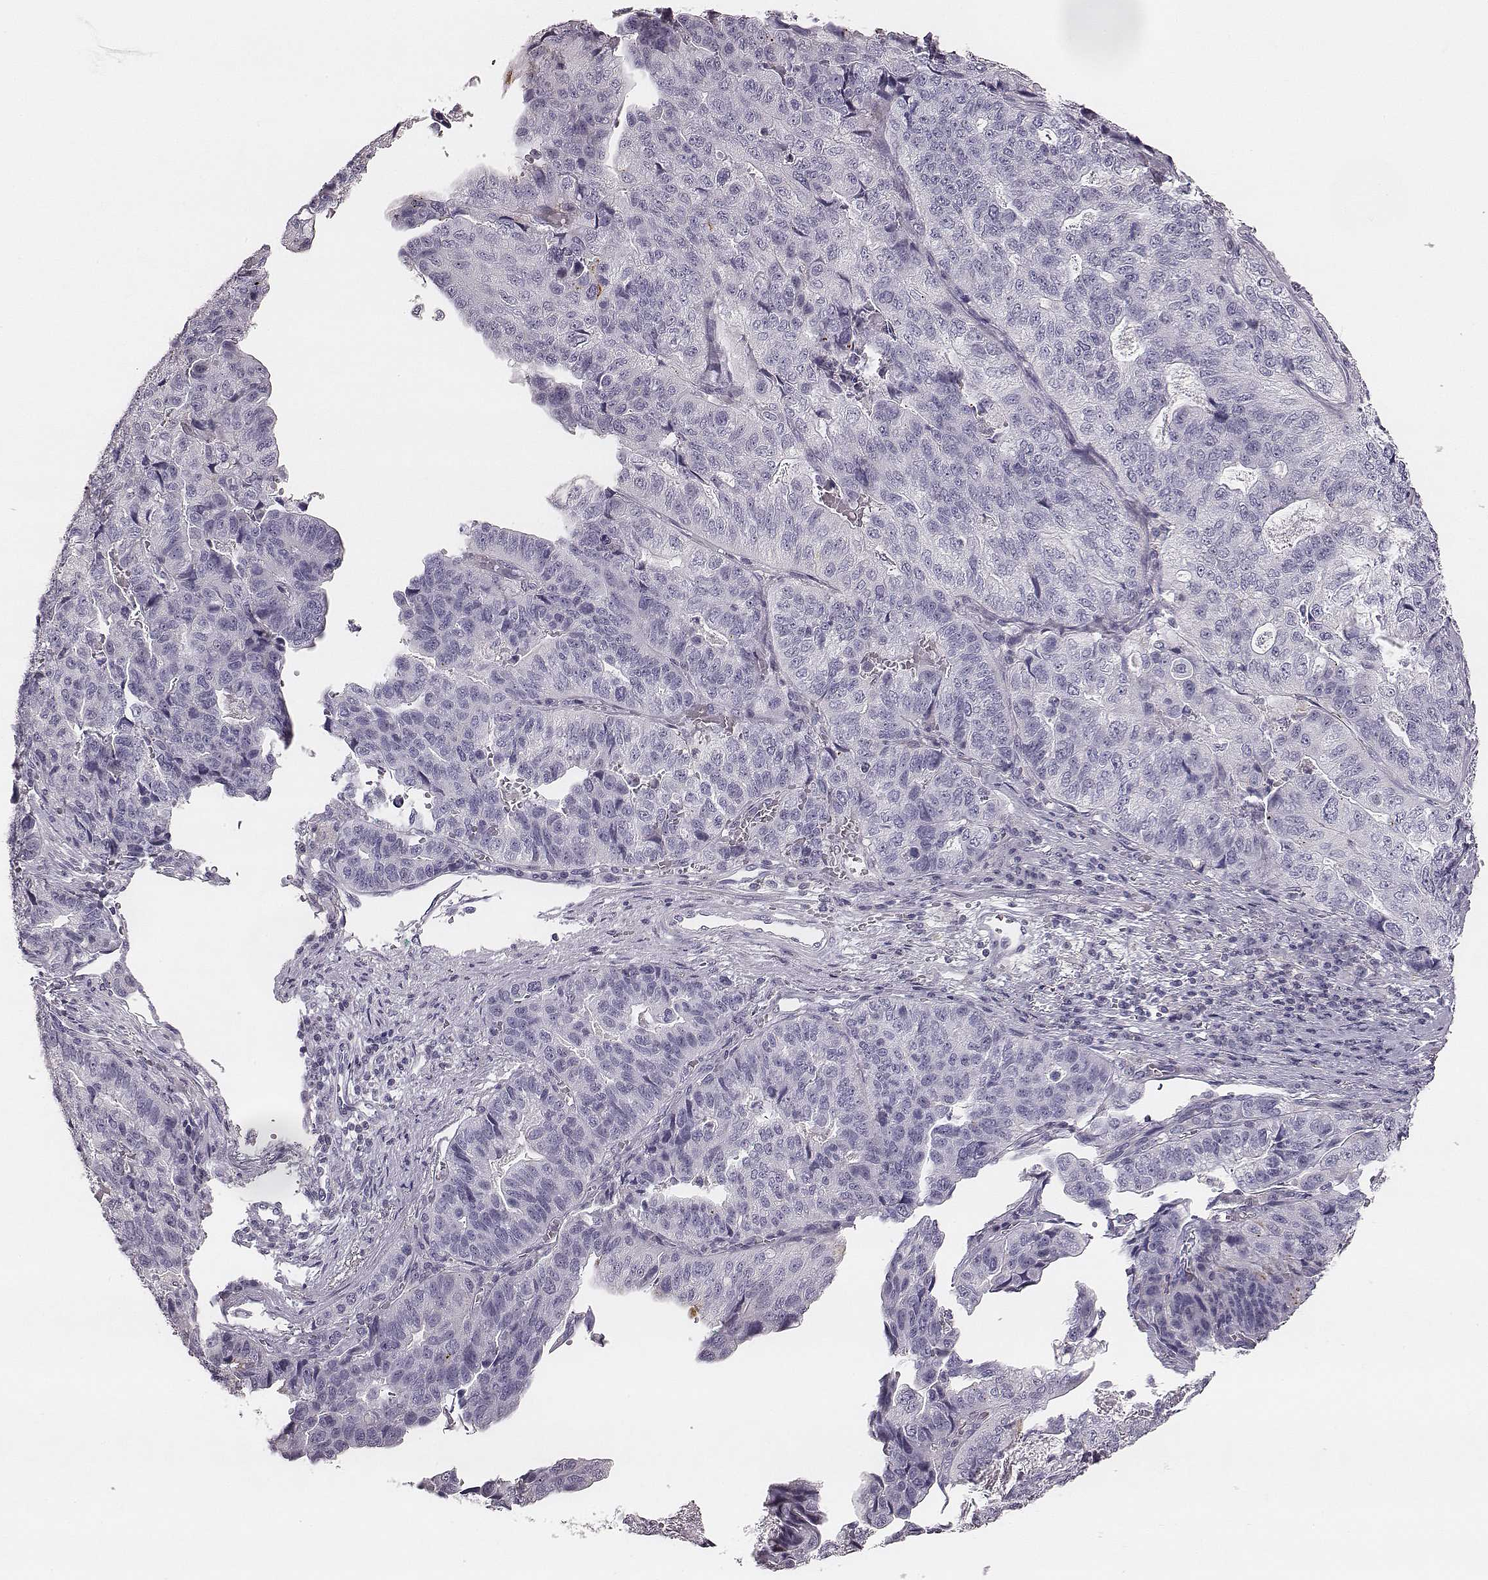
{"staining": {"intensity": "negative", "quantity": "none", "location": "none"}, "tissue": "stomach cancer", "cell_type": "Tumor cells", "image_type": "cancer", "snomed": [{"axis": "morphology", "description": "Adenocarcinoma, NOS"}, {"axis": "topography", "description": "Stomach, upper"}], "caption": "Tumor cells are negative for protein expression in human stomach cancer (adenocarcinoma).", "gene": "ZNF365", "patient": {"sex": "female", "age": 67}}